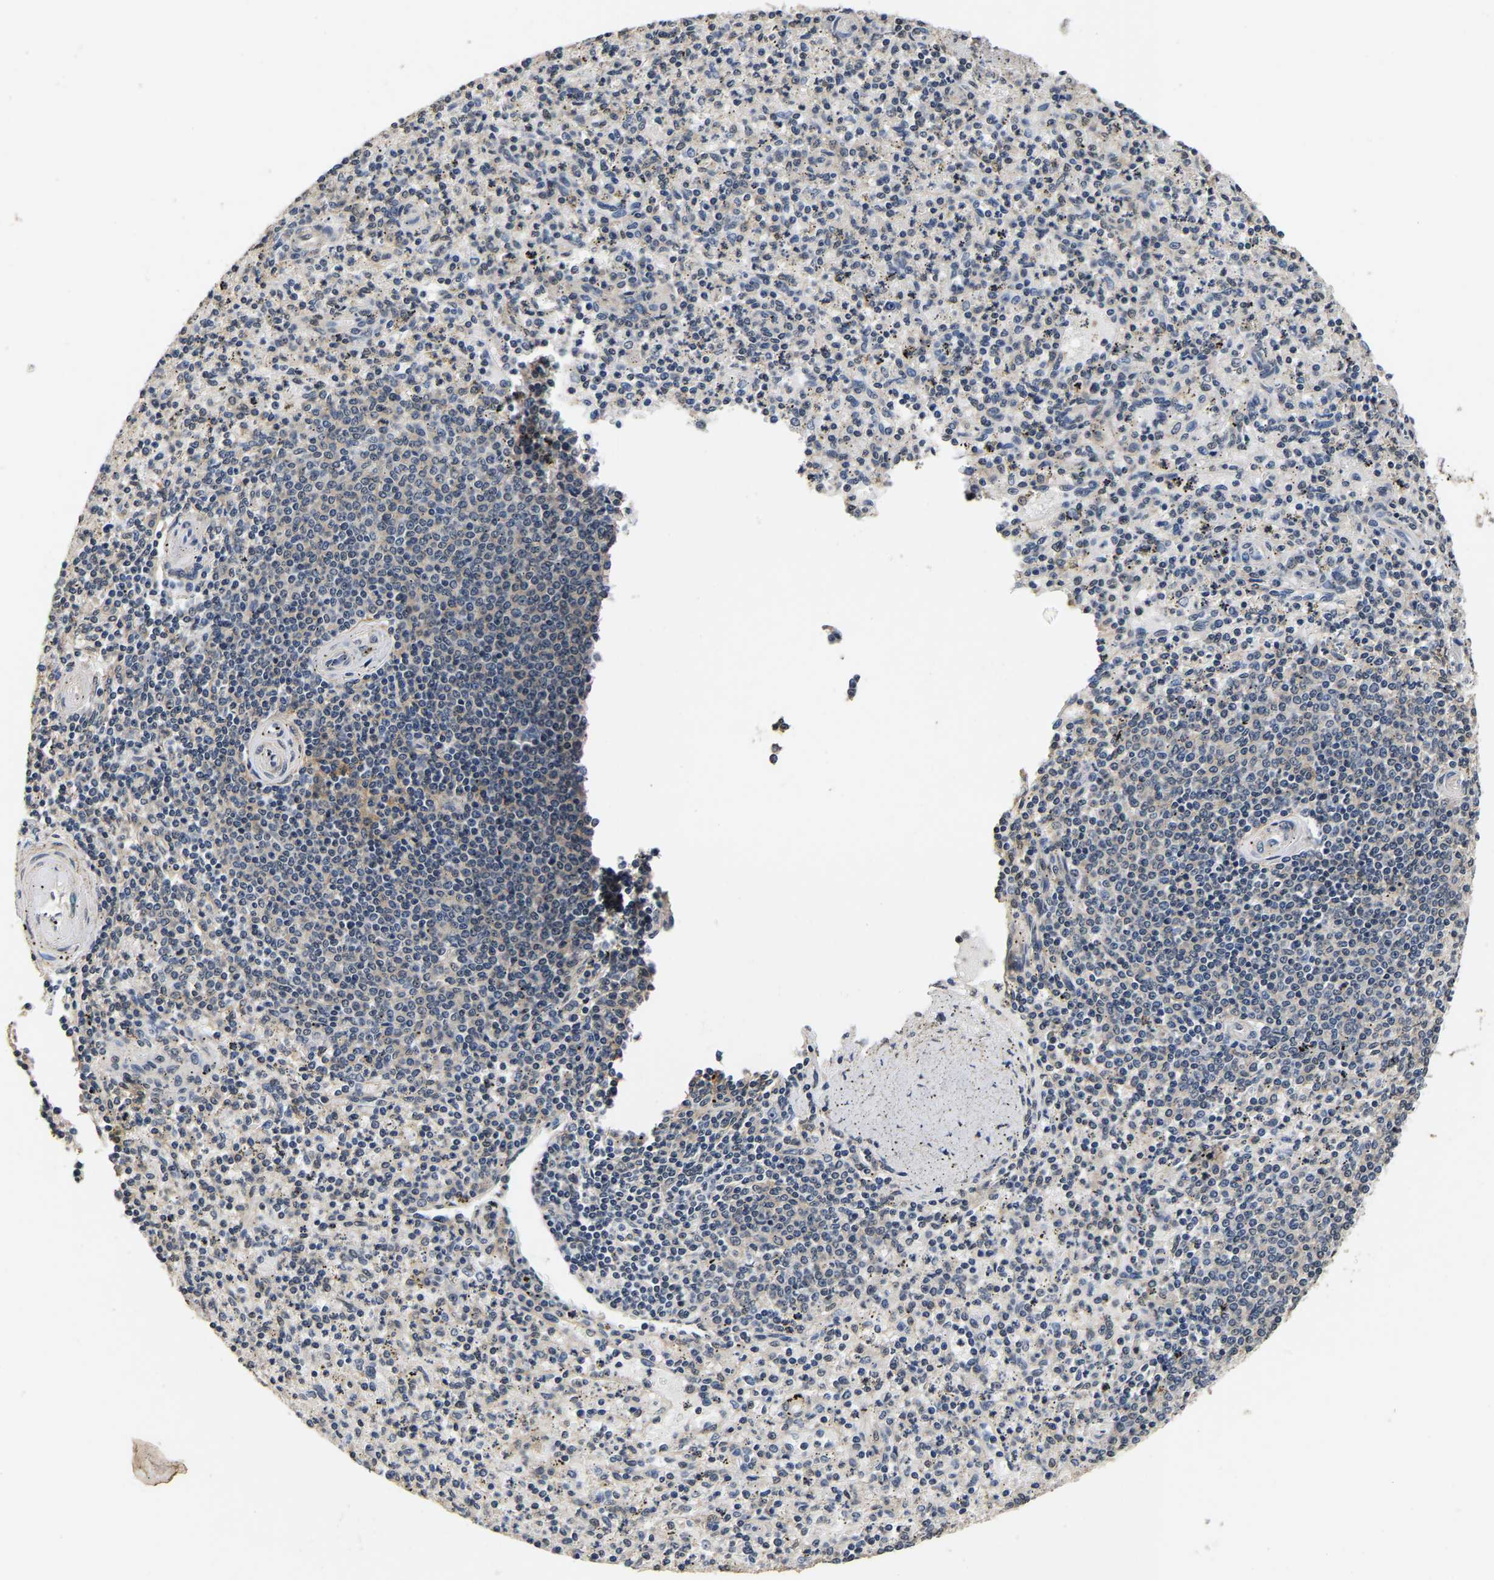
{"staining": {"intensity": "weak", "quantity": "<25%", "location": "cytoplasmic/membranous"}, "tissue": "spleen", "cell_type": "Cells in red pulp", "image_type": "normal", "snomed": [{"axis": "morphology", "description": "Normal tissue, NOS"}, {"axis": "topography", "description": "Spleen"}], "caption": "Immunohistochemical staining of benign spleen exhibits no significant staining in cells in red pulp. (DAB (3,3'-diaminobenzidine) IHC visualized using brightfield microscopy, high magnification).", "gene": "RUVBL1", "patient": {"sex": "male", "age": 72}}